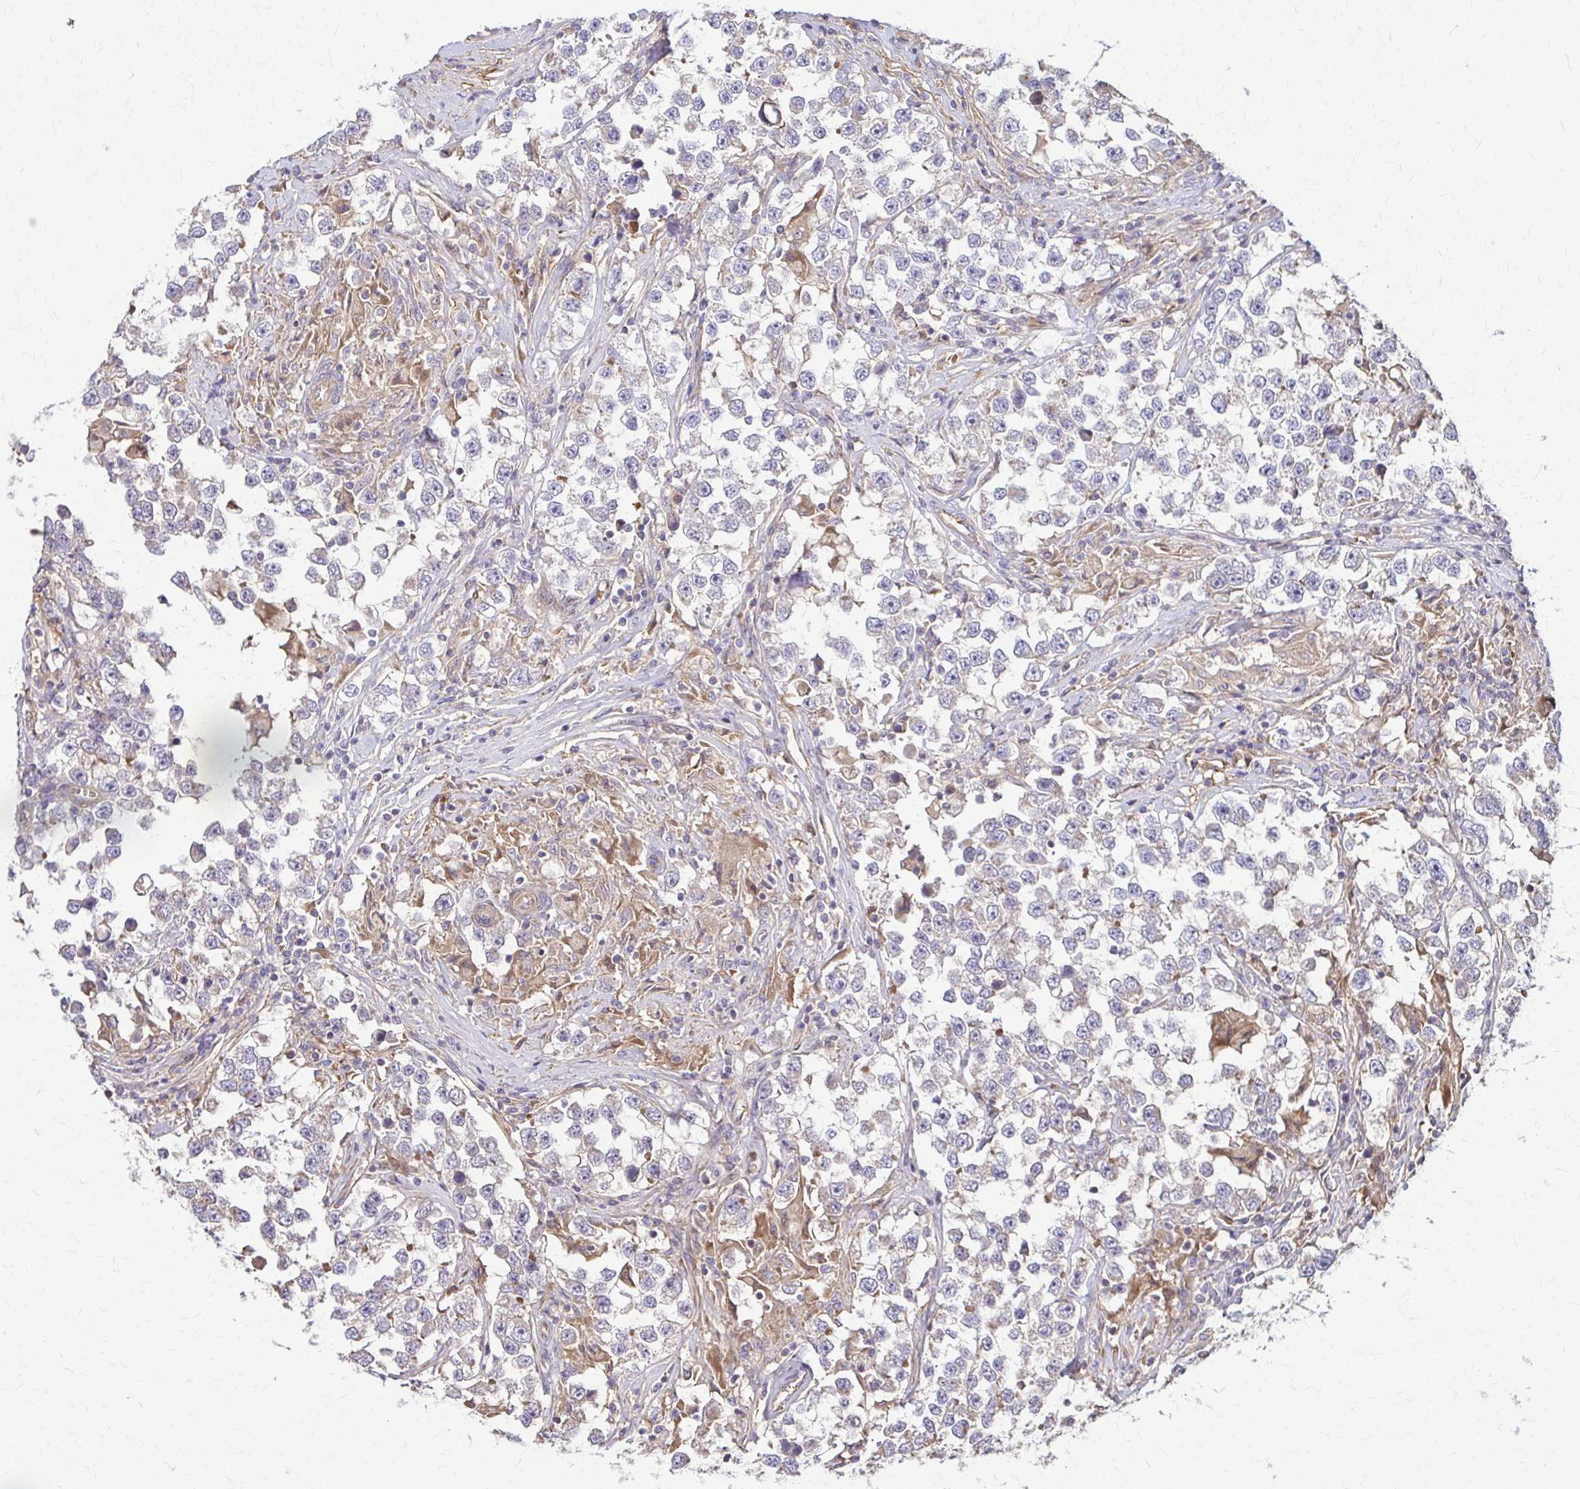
{"staining": {"intensity": "negative", "quantity": "none", "location": "none"}, "tissue": "testis cancer", "cell_type": "Tumor cells", "image_type": "cancer", "snomed": [{"axis": "morphology", "description": "Seminoma, NOS"}, {"axis": "topography", "description": "Testis"}], "caption": "High magnification brightfield microscopy of testis seminoma stained with DAB (3,3'-diaminobenzidine) (brown) and counterstained with hematoxylin (blue): tumor cells show no significant staining.", "gene": "DSP", "patient": {"sex": "male", "age": 46}}